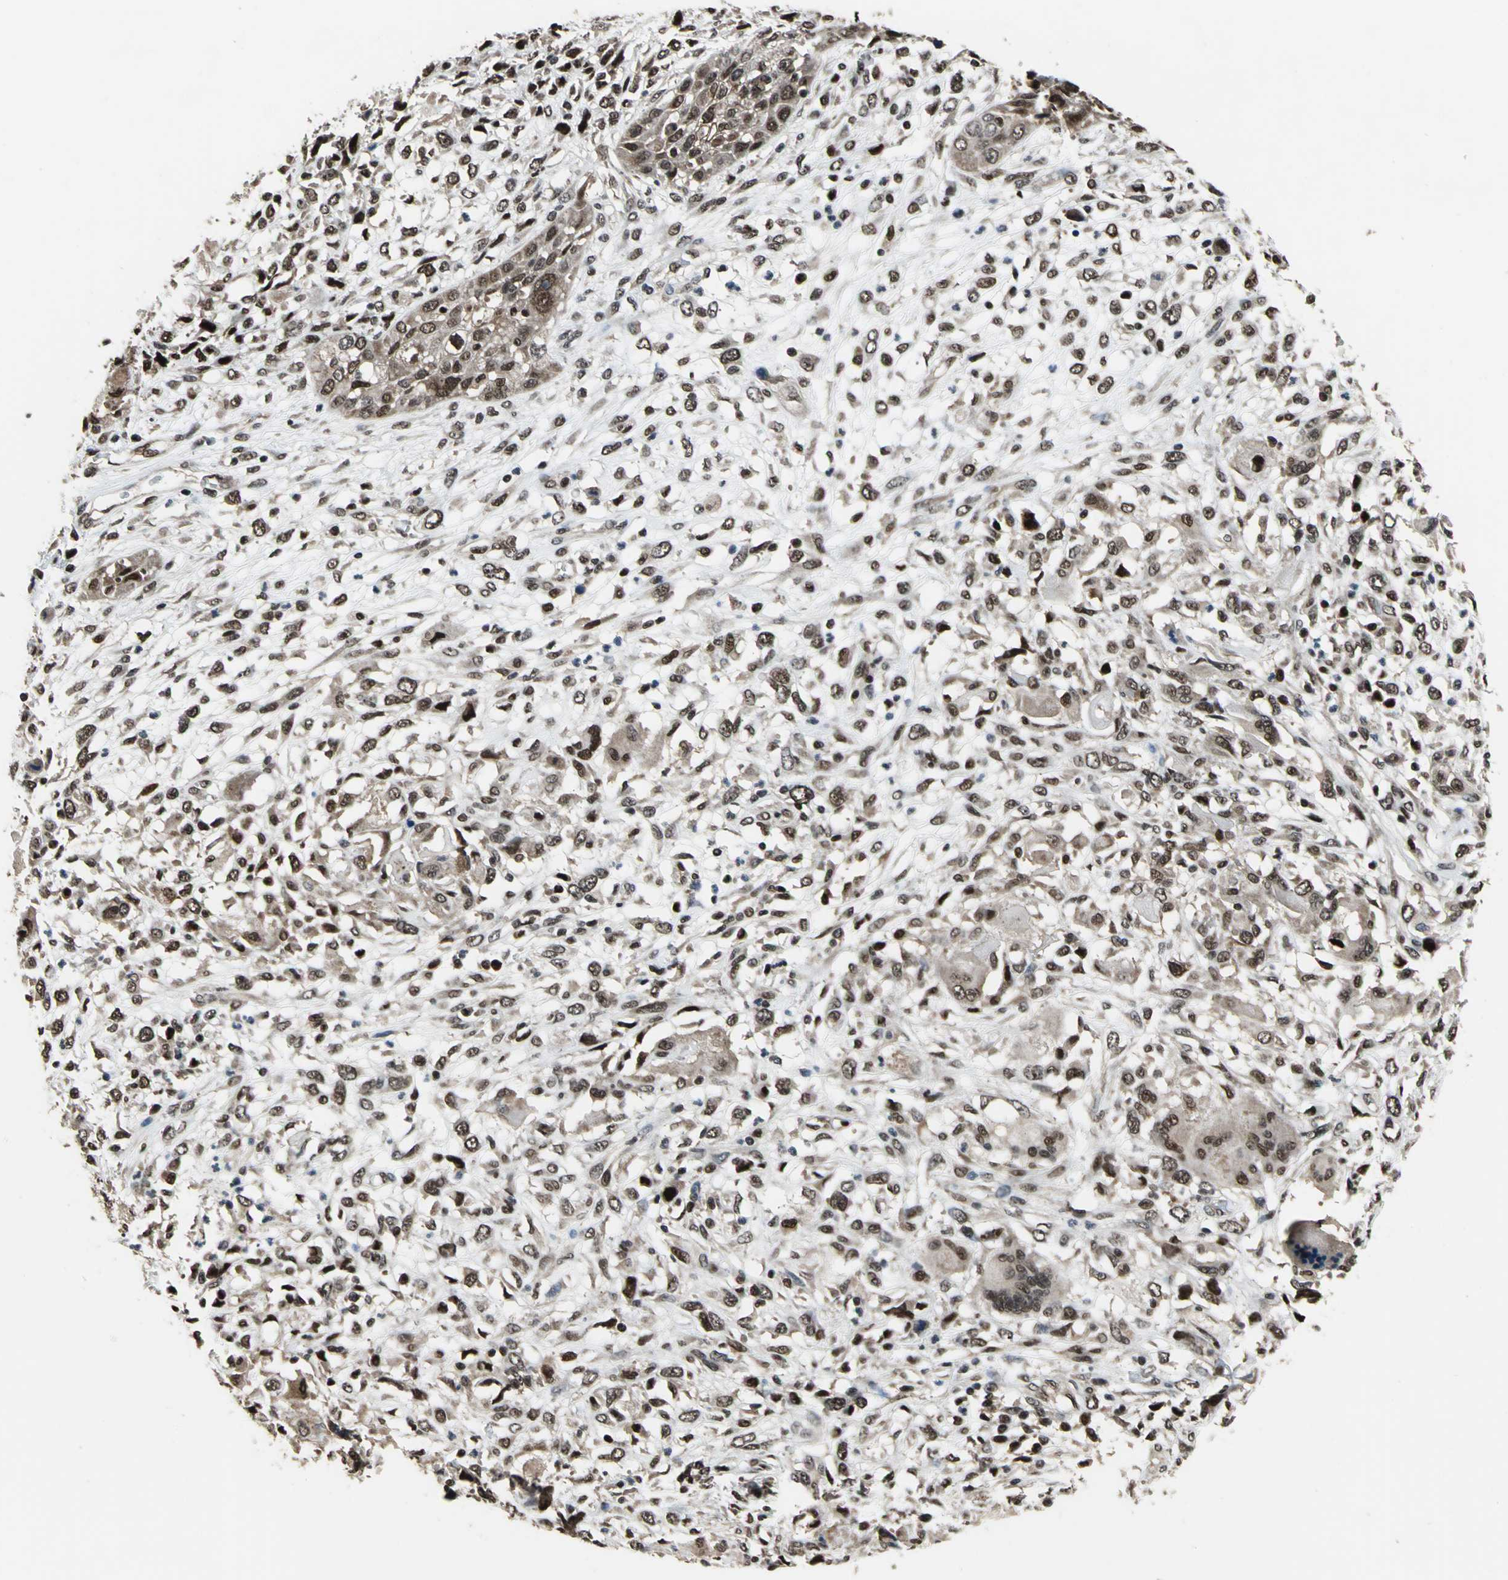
{"staining": {"intensity": "moderate", "quantity": ">75%", "location": "nuclear"}, "tissue": "head and neck cancer", "cell_type": "Tumor cells", "image_type": "cancer", "snomed": [{"axis": "morphology", "description": "Neoplasm, malignant, NOS"}, {"axis": "topography", "description": "Salivary gland"}, {"axis": "topography", "description": "Head-Neck"}], "caption": "Immunohistochemical staining of head and neck cancer displays medium levels of moderate nuclear protein positivity in about >75% of tumor cells.", "gene": "MIS18BP1", "patient": {"sex": "male", "age": 43}}